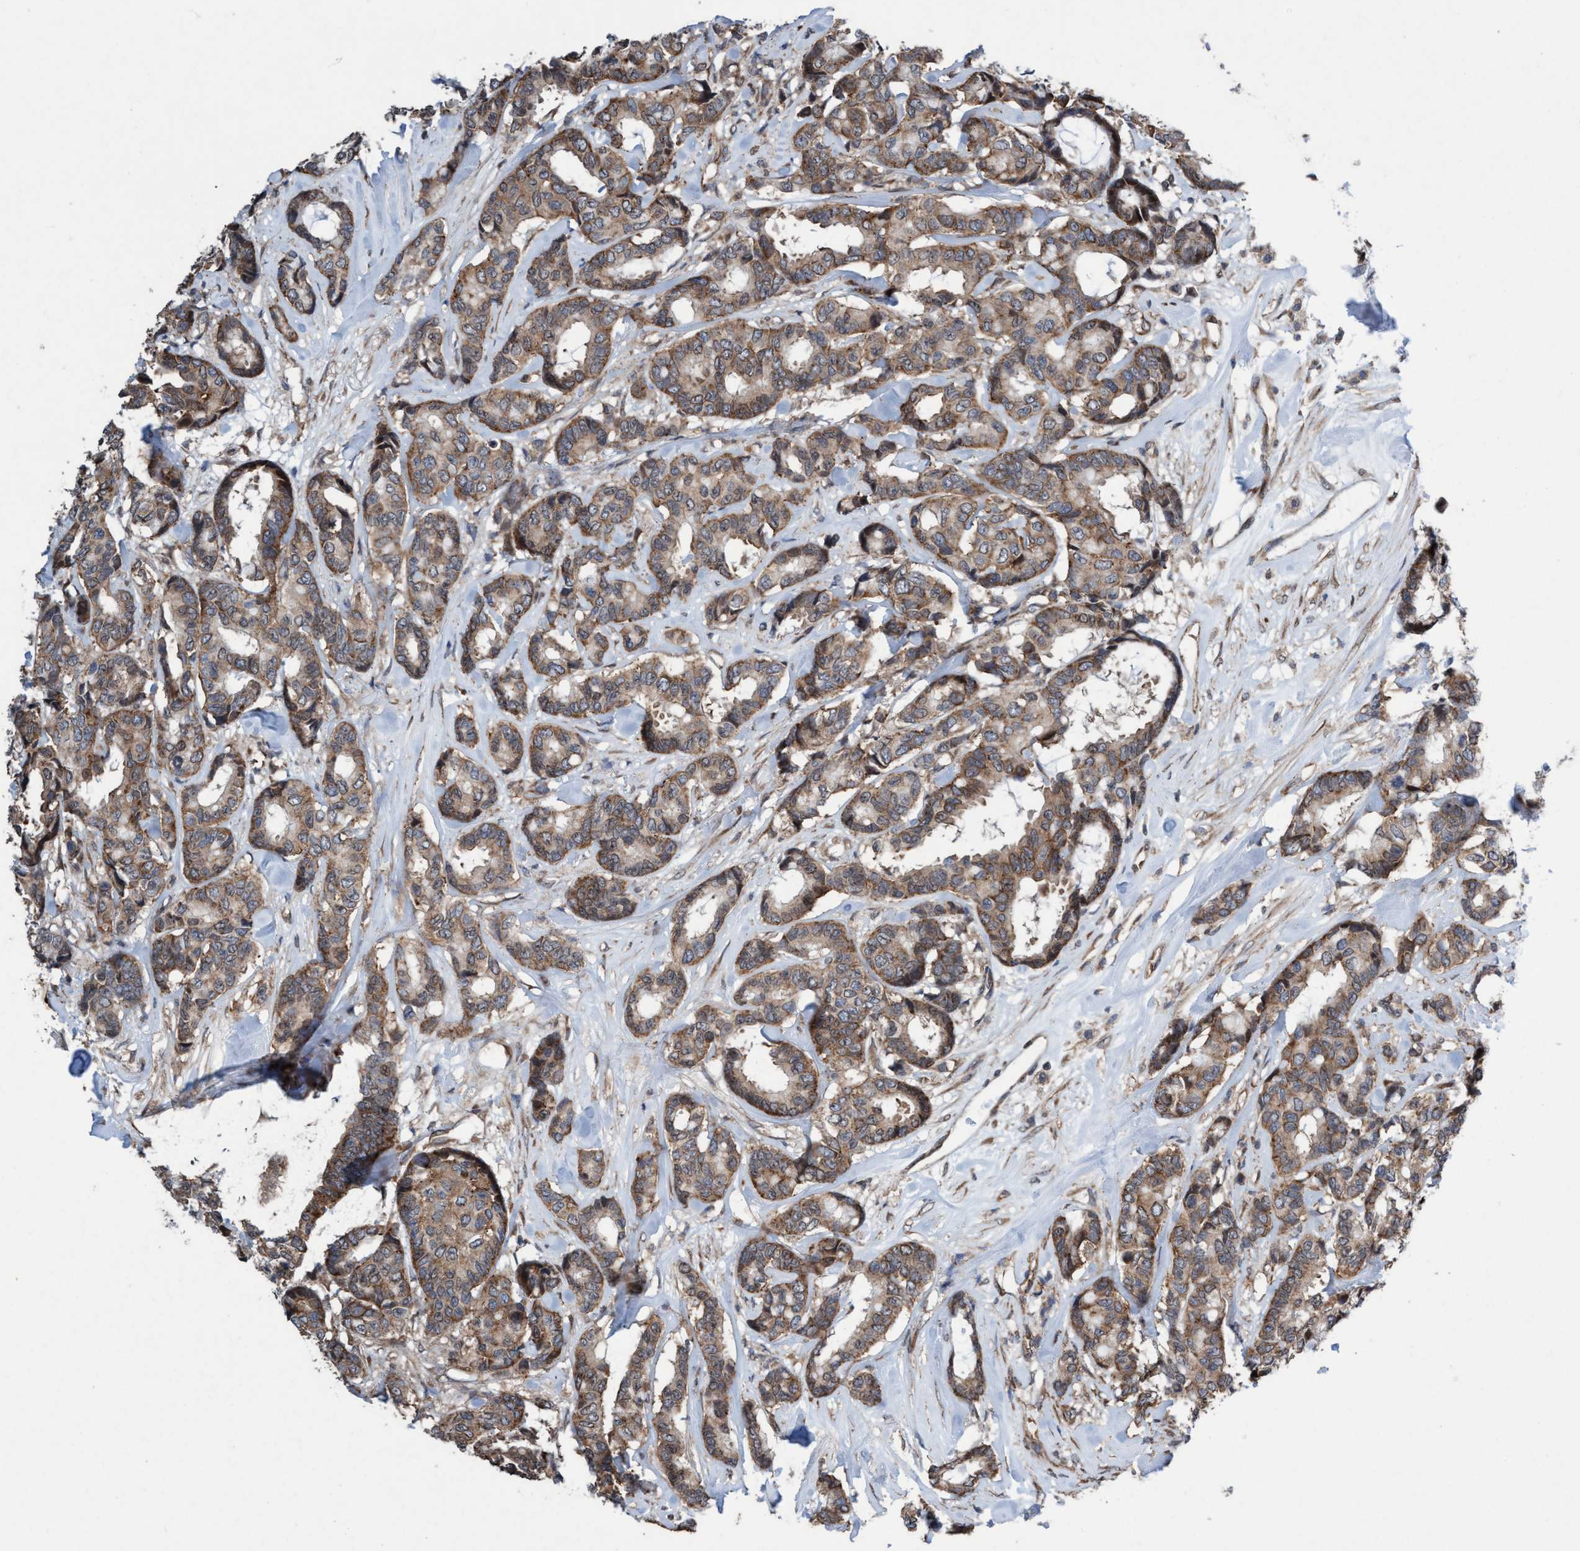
{"staining": {"intensity": "moderate", "quantity": ">75%", "location": "cytoplasmic/membranous"}, "tissue": "breast cancer", "cell_type": "Tumor cells", "image_type": "cancer", "snomed": [{"axis": "morphology", "description": "Duct carcinoma"}, {"axis": "topography", "description": "Breast"}], "caption": "Approximately >75% of tumor cells in human breast cancer show moderate cytoplasmic/membranous protein expression as visualized by brown immunohistochemical staining.", "gene": "METAP2", "patient": {"sex": "female", "age": 87}}